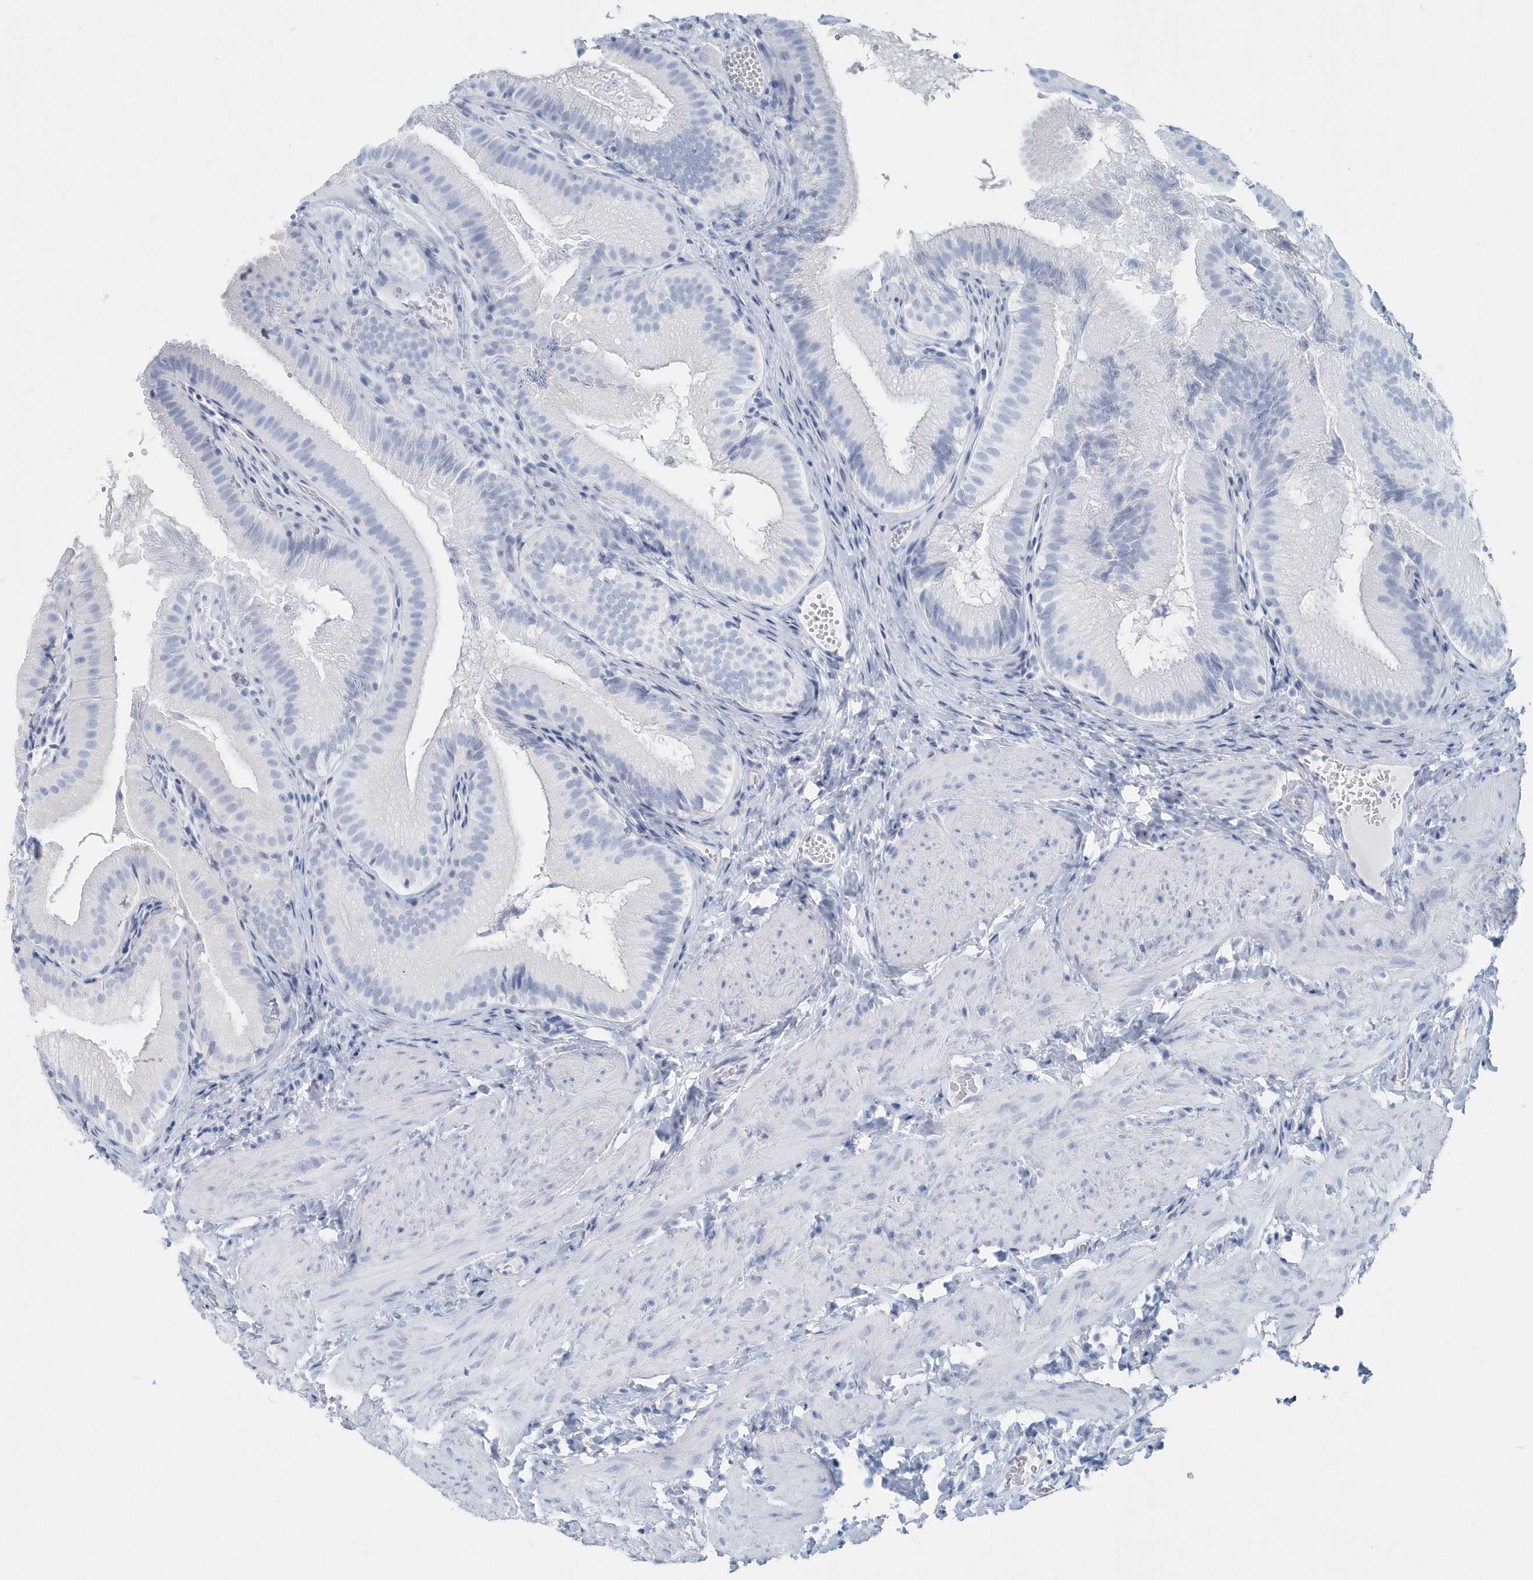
{"staining": {"intensity": "negative", "quantity": "none", "location": "none"}, "tissue": "gallbladder", "cell_type": "Glandular cells", "image_type": "normal", "snomed": [{"axis": "morphology", "description": "Normal tissue, NOS"}, {"axis": "topography", "description": "Gallbladder"}], "caption": "The immunohistochemistry (IHC) histopathology image has no significant positivity in glandular cells of gallbladder. The staining is performed using DAB brown chromogen with nuclei counter-stained in using hematoxylin.", "gene": "PTPRO", "patient": {"sex": "female", "age": 30}}